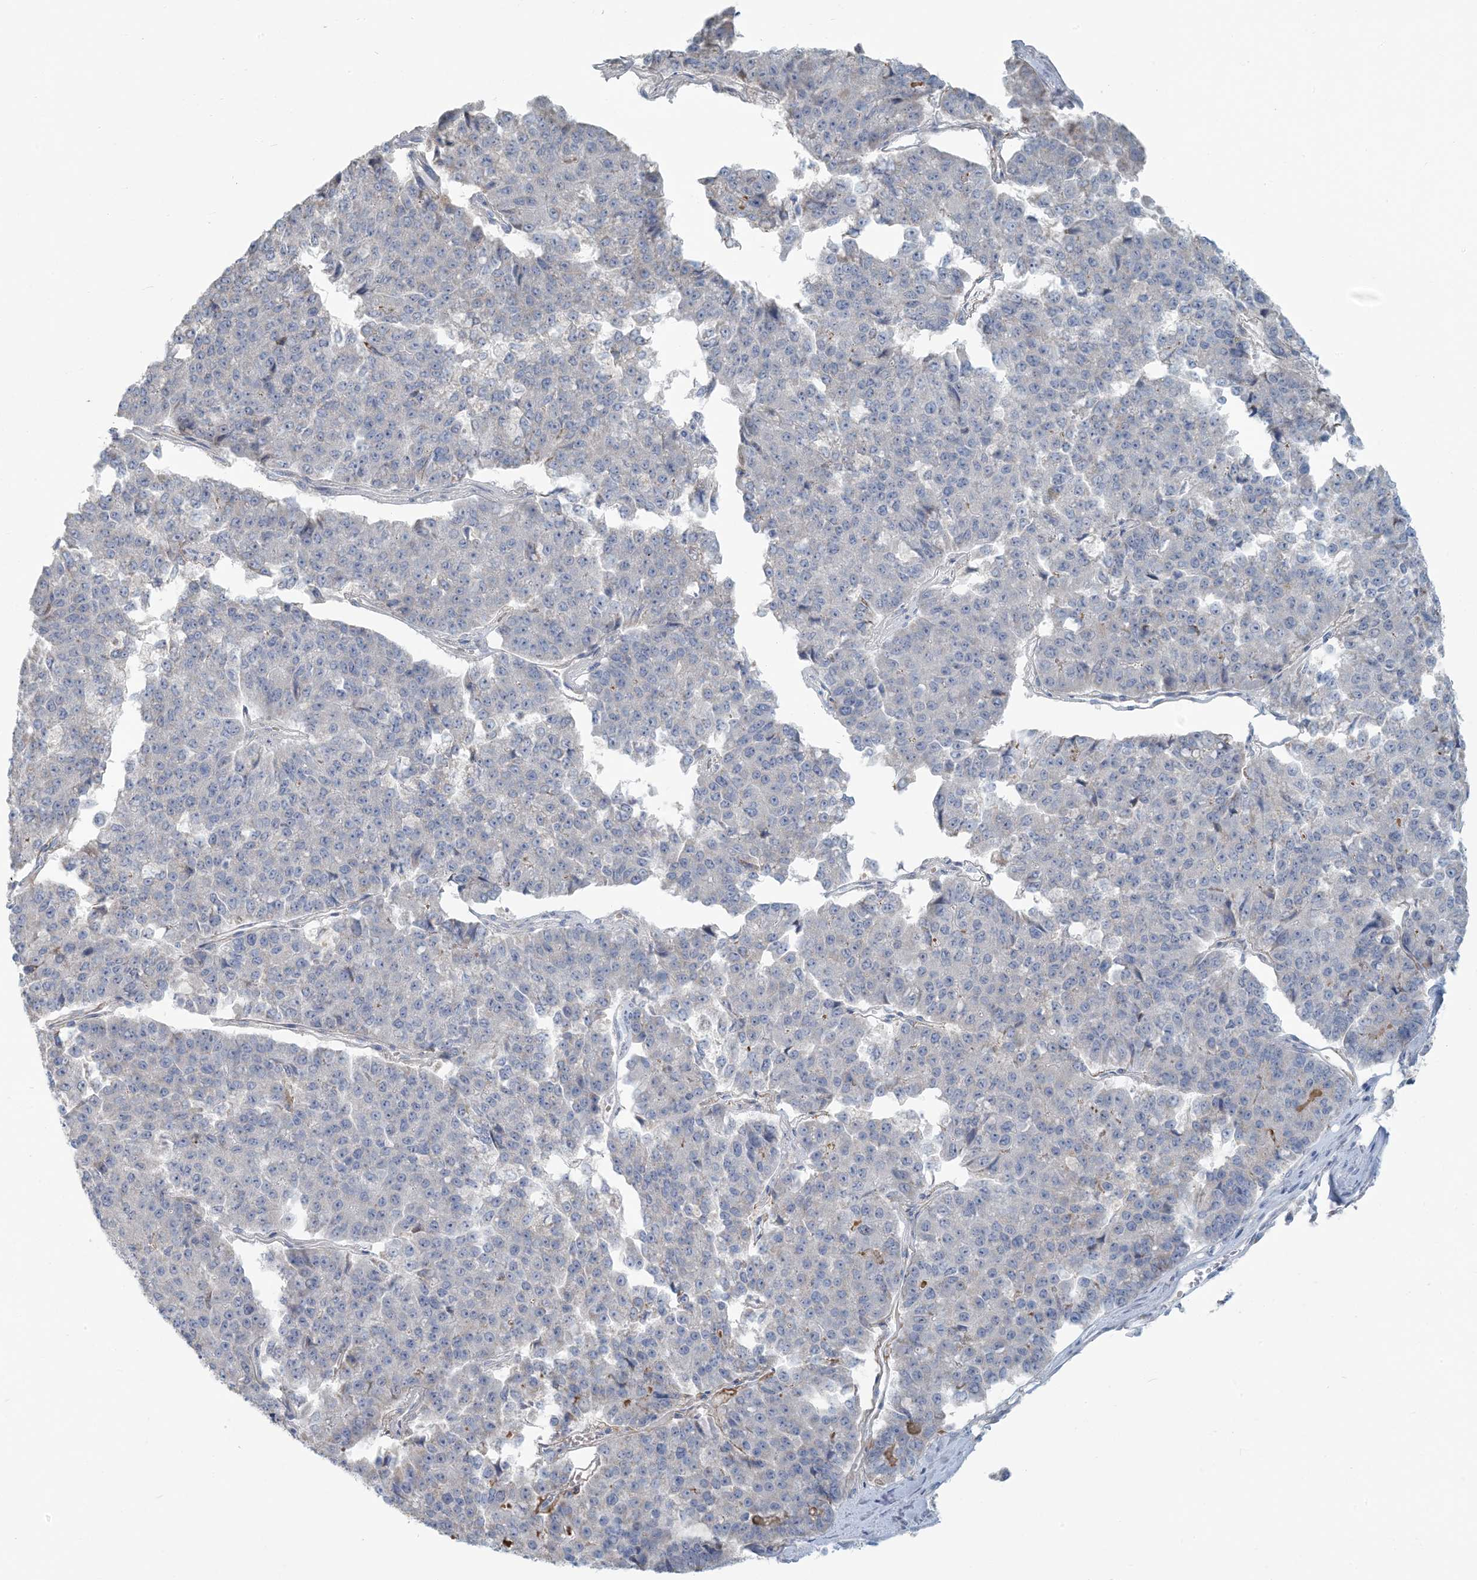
{"staining": {"intensity": "negative", "quantity": "none", "location": "none"}, "tissue": "pancreatic cancer", "cell_type": "Tumor cells", "image_type": "cancer", "snomed": [{"axis": "morphology", "description": "Adenocarcinoma, NOS"}, {"axis": "topography", "description": "Pancreas"}], "caption": "This is an immunohistochemistry (IHC) image of human adenocarcinoma (pancreatic). There is no staining in tumor cells.", "gene": "SCML1", "patient": {"sex": "male", "age": 50}}